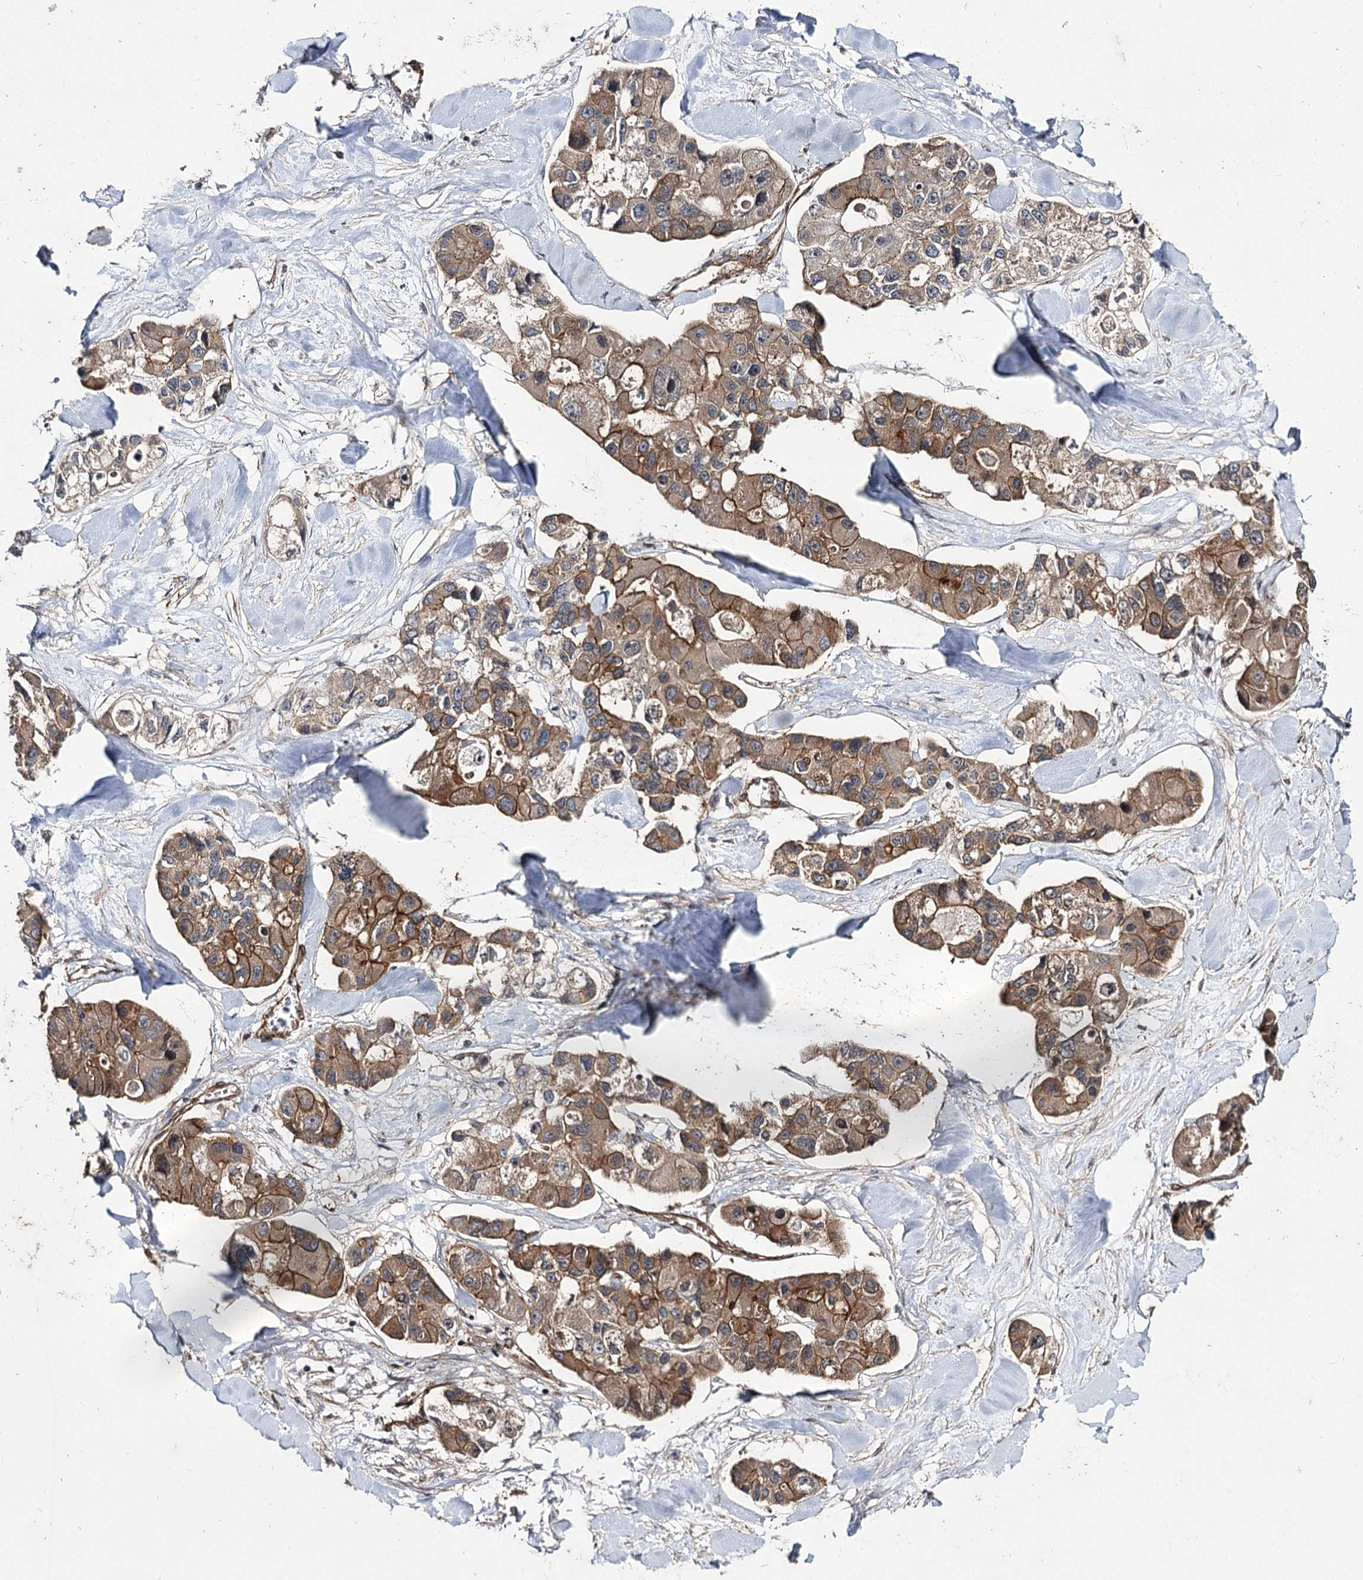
{"staining": {"intensity": "moderate", "quantity": ">75%", "location": "cytoplasmic/membranous"}, "tissue": "lung cancer", "cell_type": "Tumor cells", "image_type": "cancer", "snomed": [{"axis": "morphology", "description": "Adenocarcinoma, NOS"}, {"axis": "topography", "description": "Lung"}], "caption": "Immunohistochemistry (IHC) of human adenocarcinoma (lung) exhibits medium levels of moderate cytoplasmic/membranous expression in approximately >75% of tumor cells. (DAB (3,3'-diaminobenzidine) IHC, brown staining for protein, blue staining for nuclei).", "gene": "MYO1C", "patient": {"sex": "female", "age": 54}}